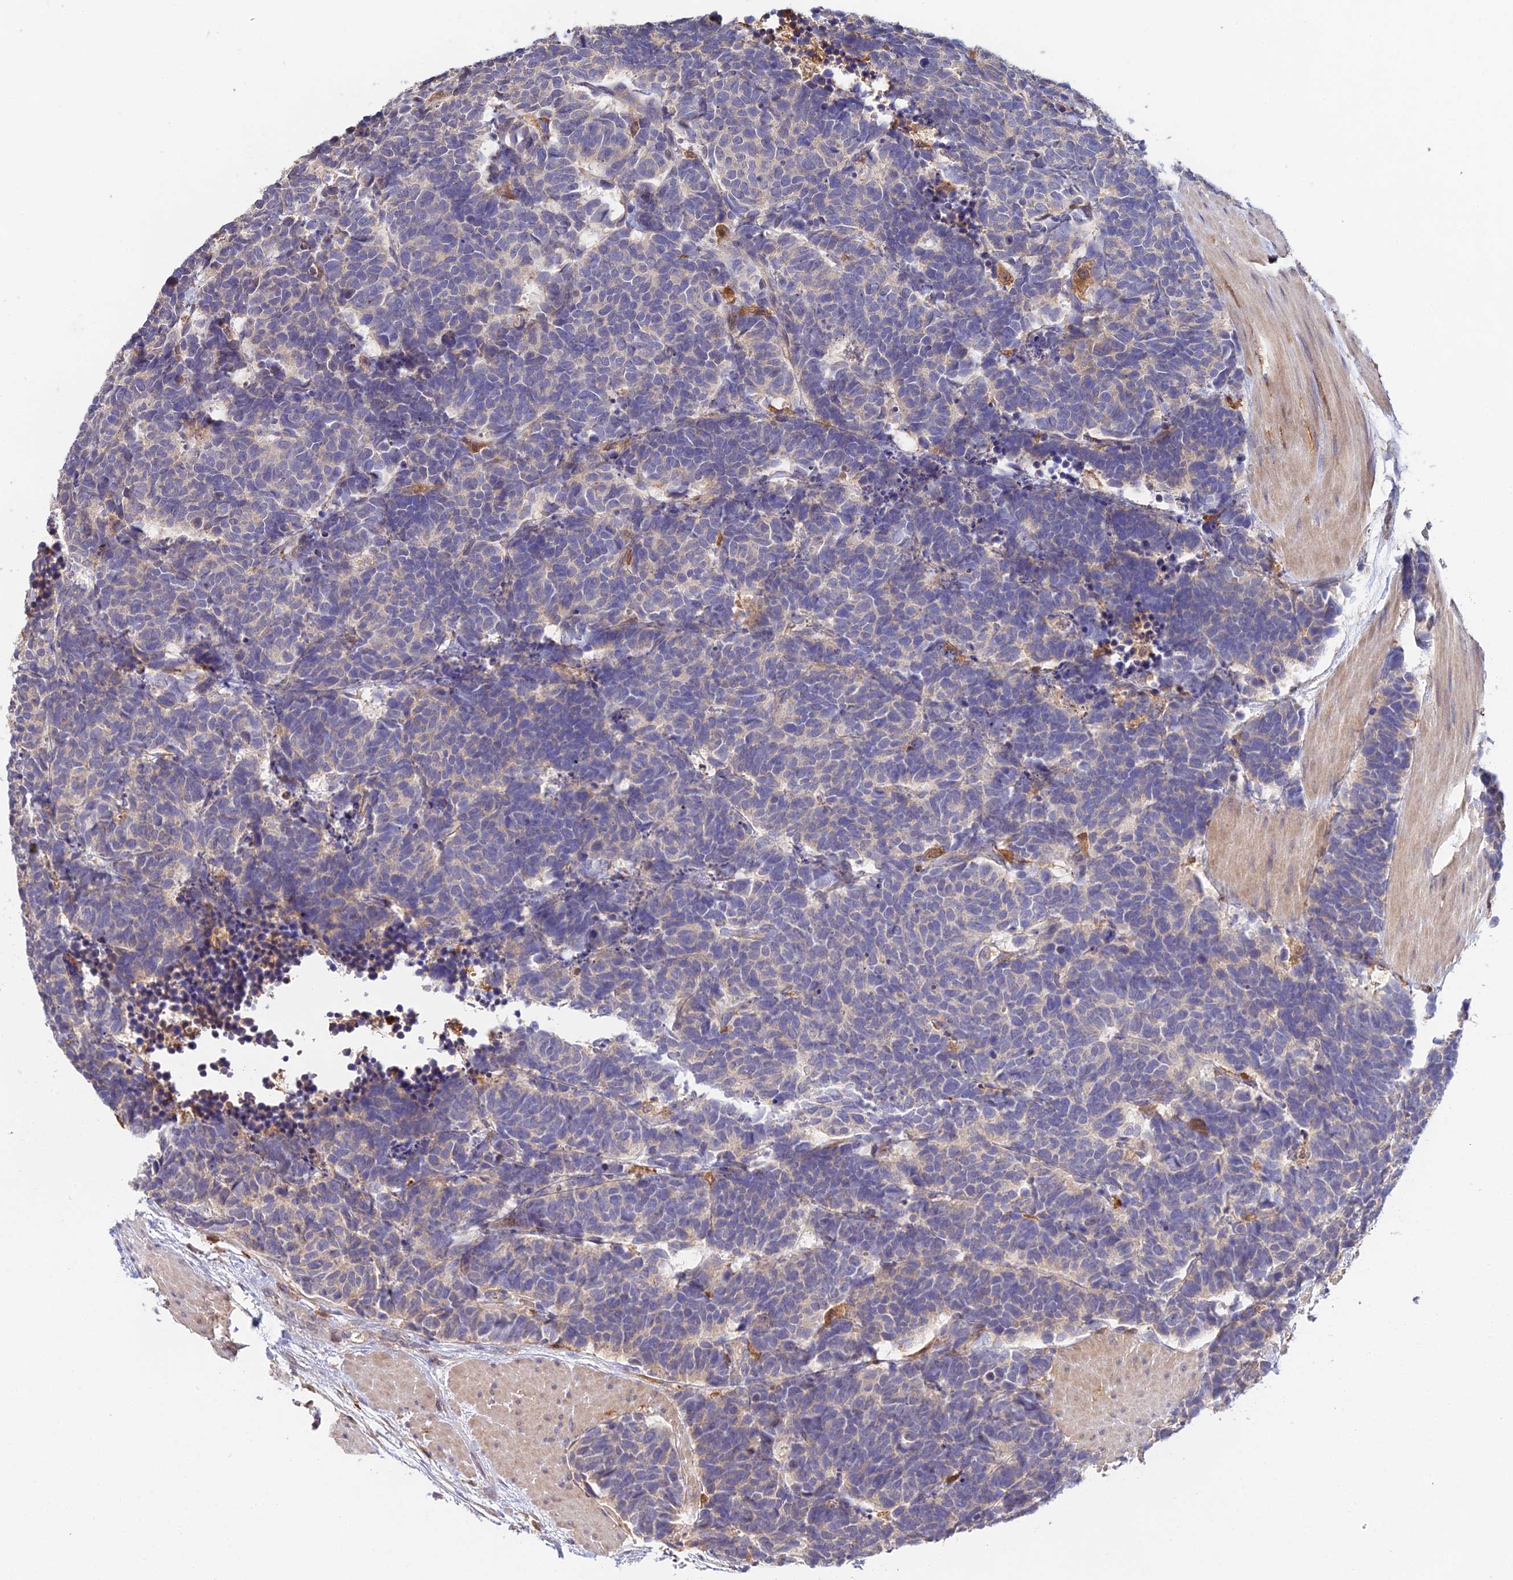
{"staining": {"intensity": "negative", "quantity": "none", "location": "none"}, "tissue": "carcinoid", "cell_type": "Tumor cells", "image_type": "cancer", "snomed": [{"axis": "morphology", "description": "Carcinoma, NOS"}, {"axis": "morphology", "description": "Carcinoid, malignant, NOS"}, {"axis": "topography", "description": "Urinary bladder"}], "caption": "Protein analysis of carcinoid shows no significant positivity in tumor cells. The staining is performed using DAB brown chromogen with nuclei counter-stained in using hematoxylin.", "gene": "FBP1", "patient": {"sex": "male", "age": 57}}